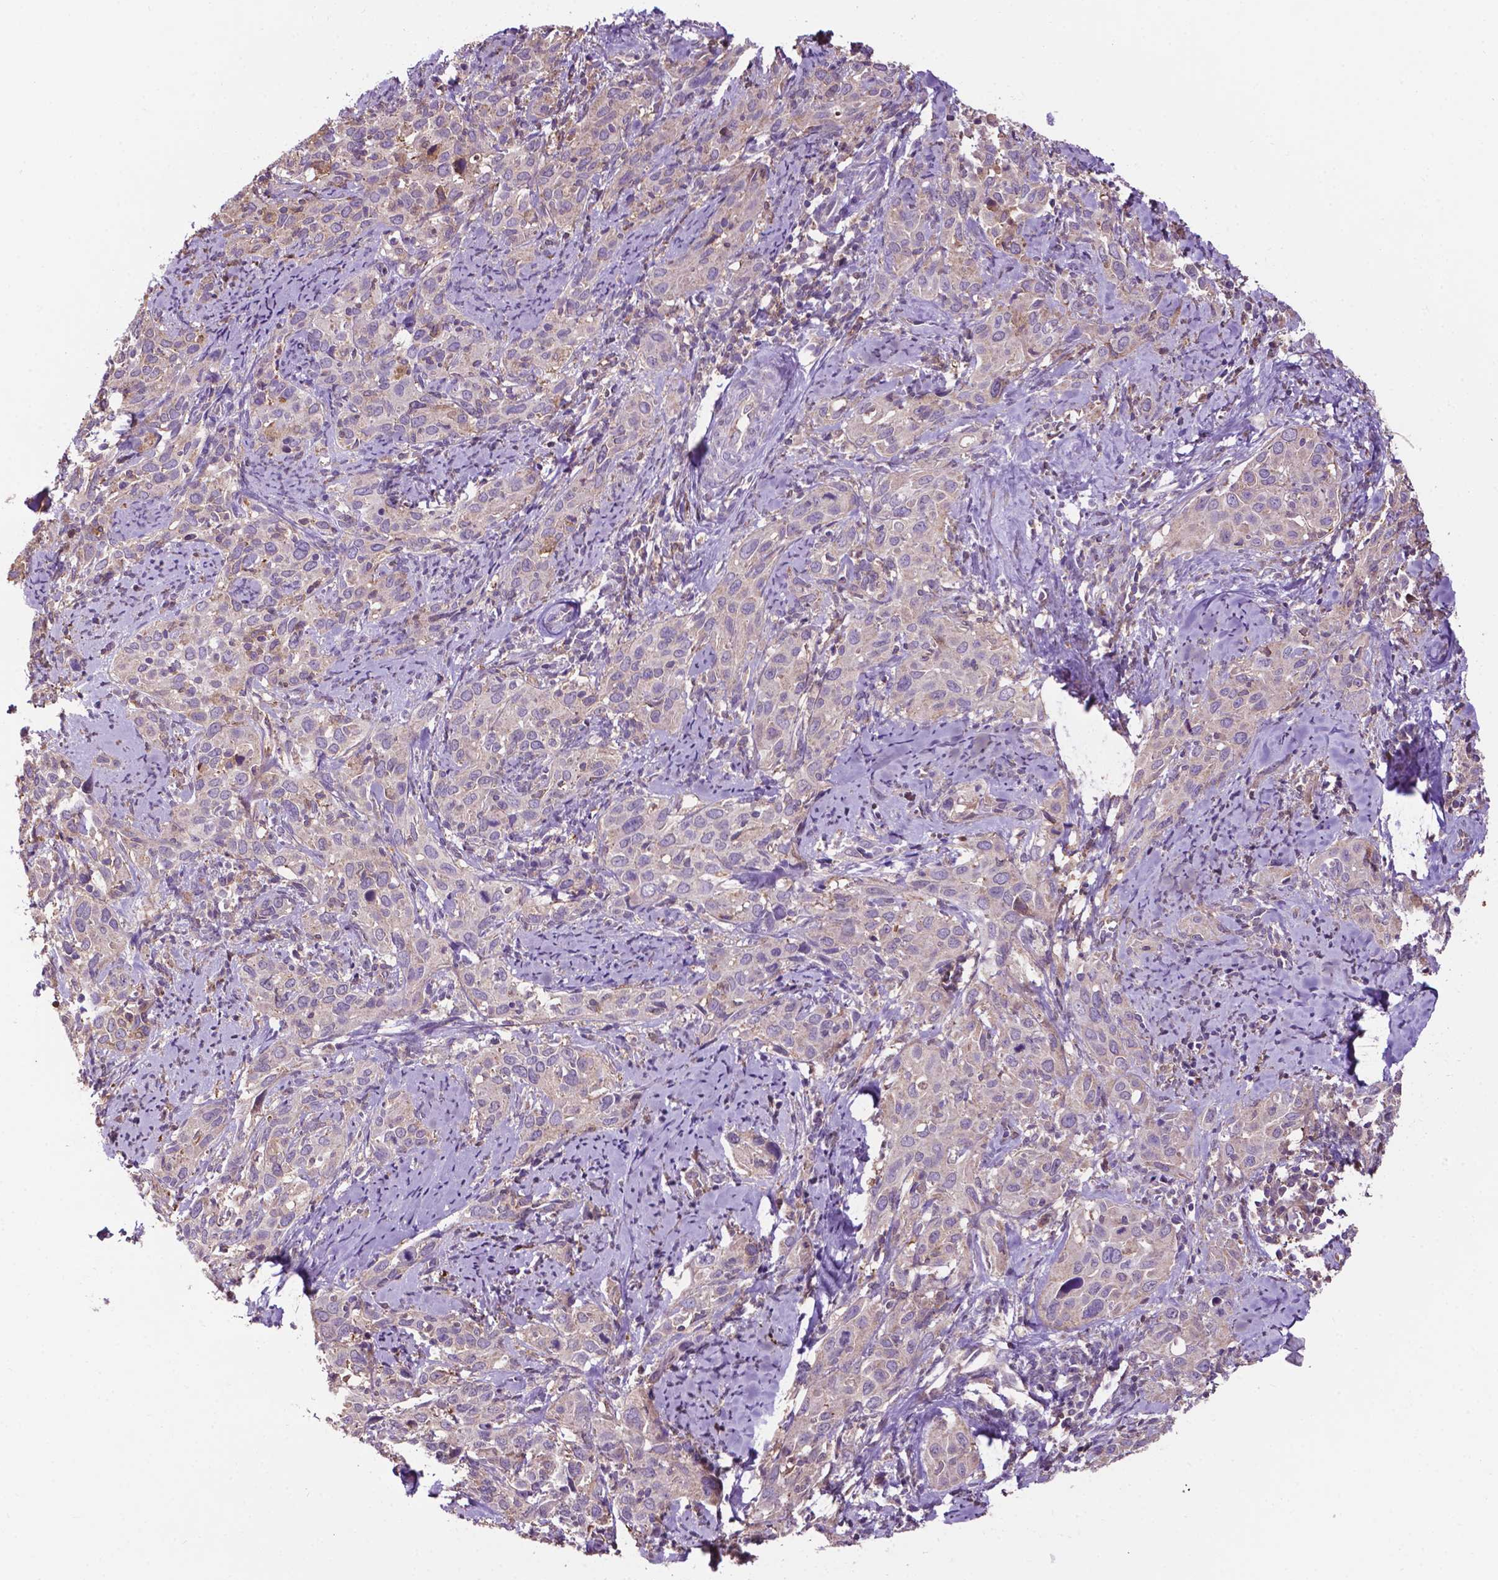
{"staining": {"intensity": "negative", "quantity": "none", "location": "none"}, "tissue": "cervical cancer", "cell_type": "Tumor cells", "image_type": "cancer", "snomed": [{"axis": "morphology", "description": "Squamous cell carcinoma, NOS"}, {"axis": "topography", "description": "Cervix"}], "caption": "The histopathology image demonstrates no significant staining in tumor cells of cervical cancer.", "gene": "SMAD3", "patient": {"sex": "female", "age": 51}}